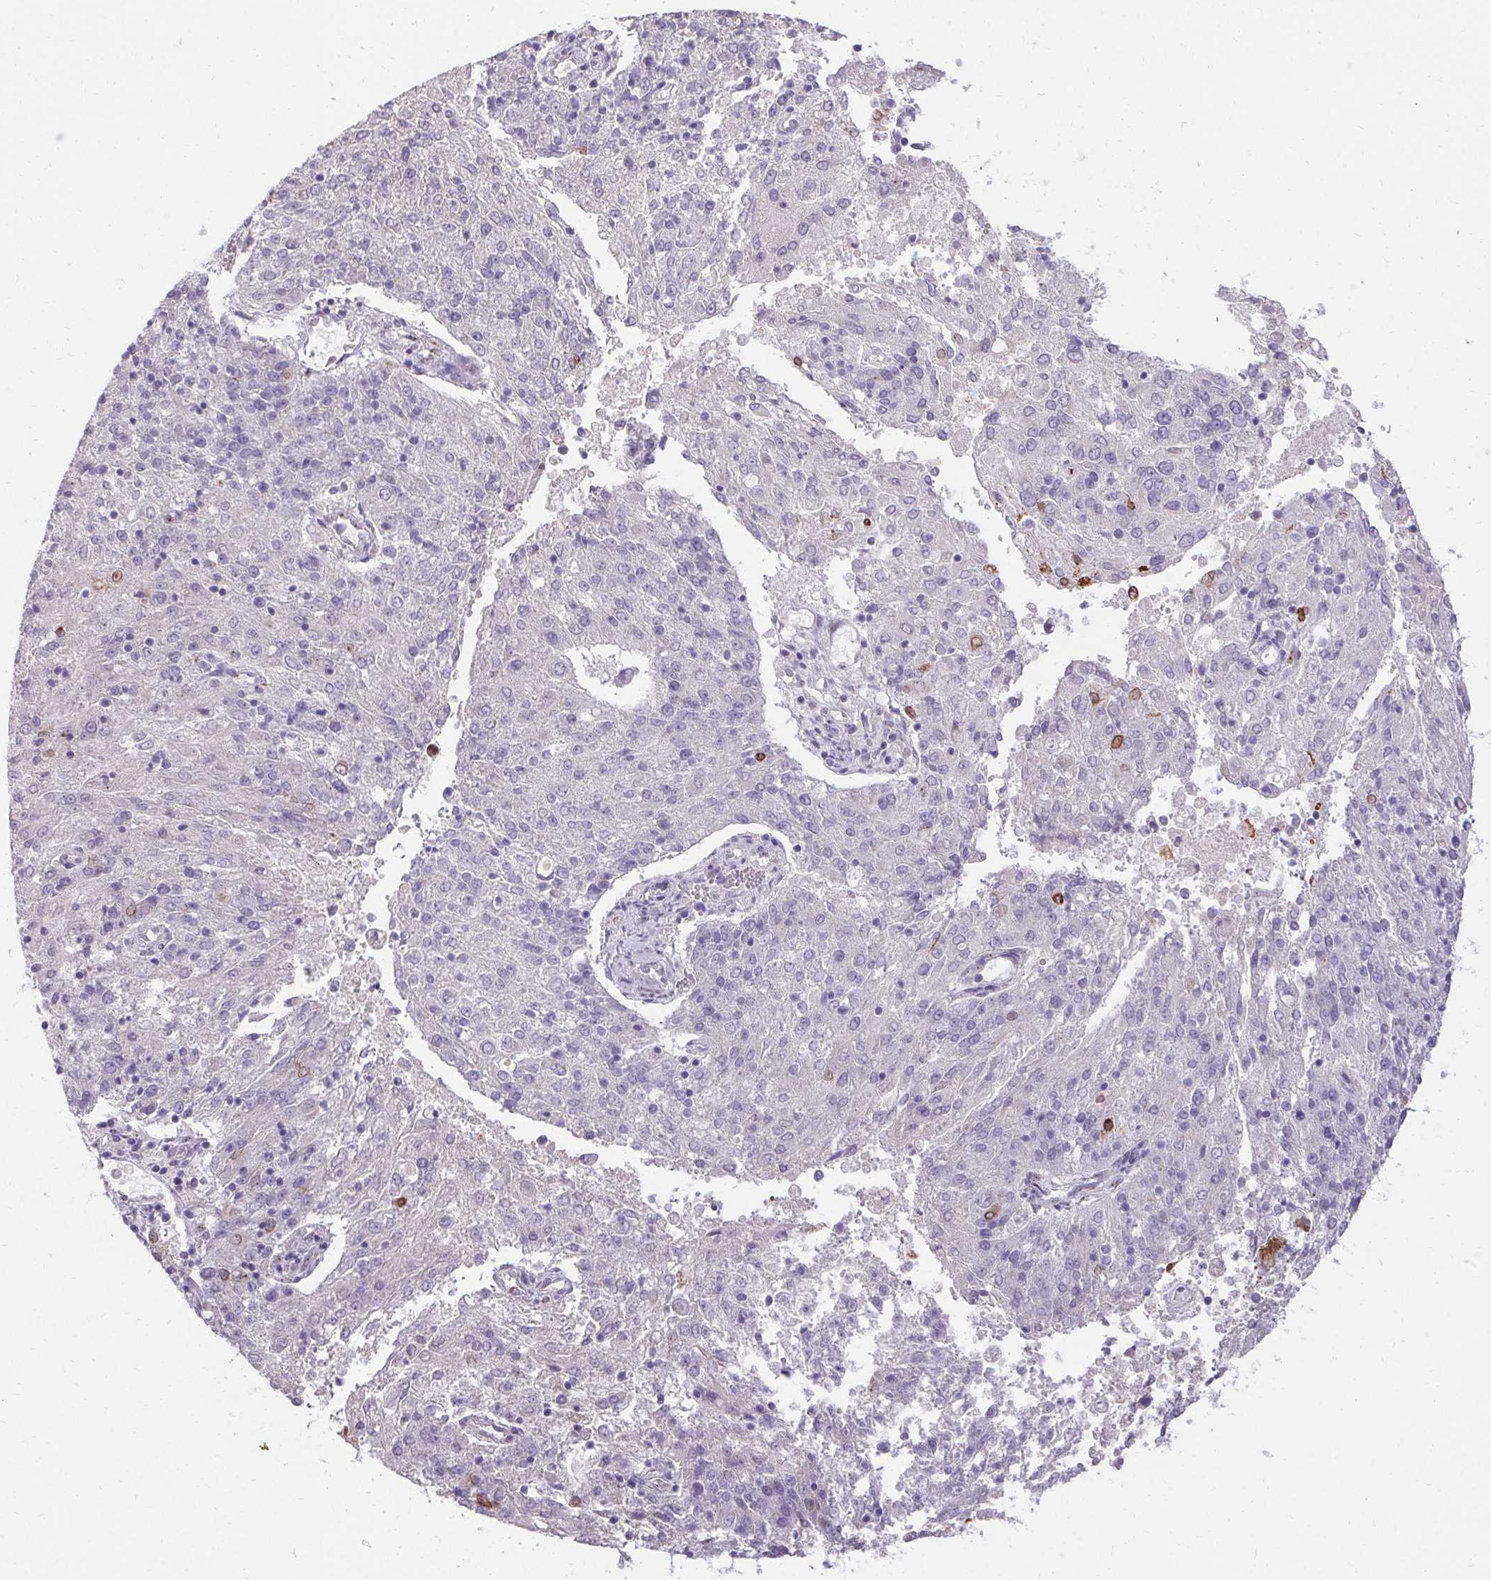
{"staining": {"intensity": "strong", "quantity": "<25%", "location": "cytoplasmic/membranous"}, "tissue": "endometrial cancer", "cell_type": "Tumor cells", "image_type": "cancer", "snomed": [{"axis": "morphology", "description": "Adenocarcinoma, NOS"}, {"axis": "topography", "description": "Endometrium"}], "caption": "A medium amount of strong cytoplasmic/membranous positivity is appreciated in approximately <25% of tumor cells in endometrial cancer (adenocarcinoma) tissue. The staining was performed using DAB (3,3'-diaminobenzidine) to visualize the protein expression in brown, while the nuclei were stained in blue with hematoxylin (Magnification: 20x).", "gene": "HSD17B3", "patient": {"sex": "female", "age": 82}}